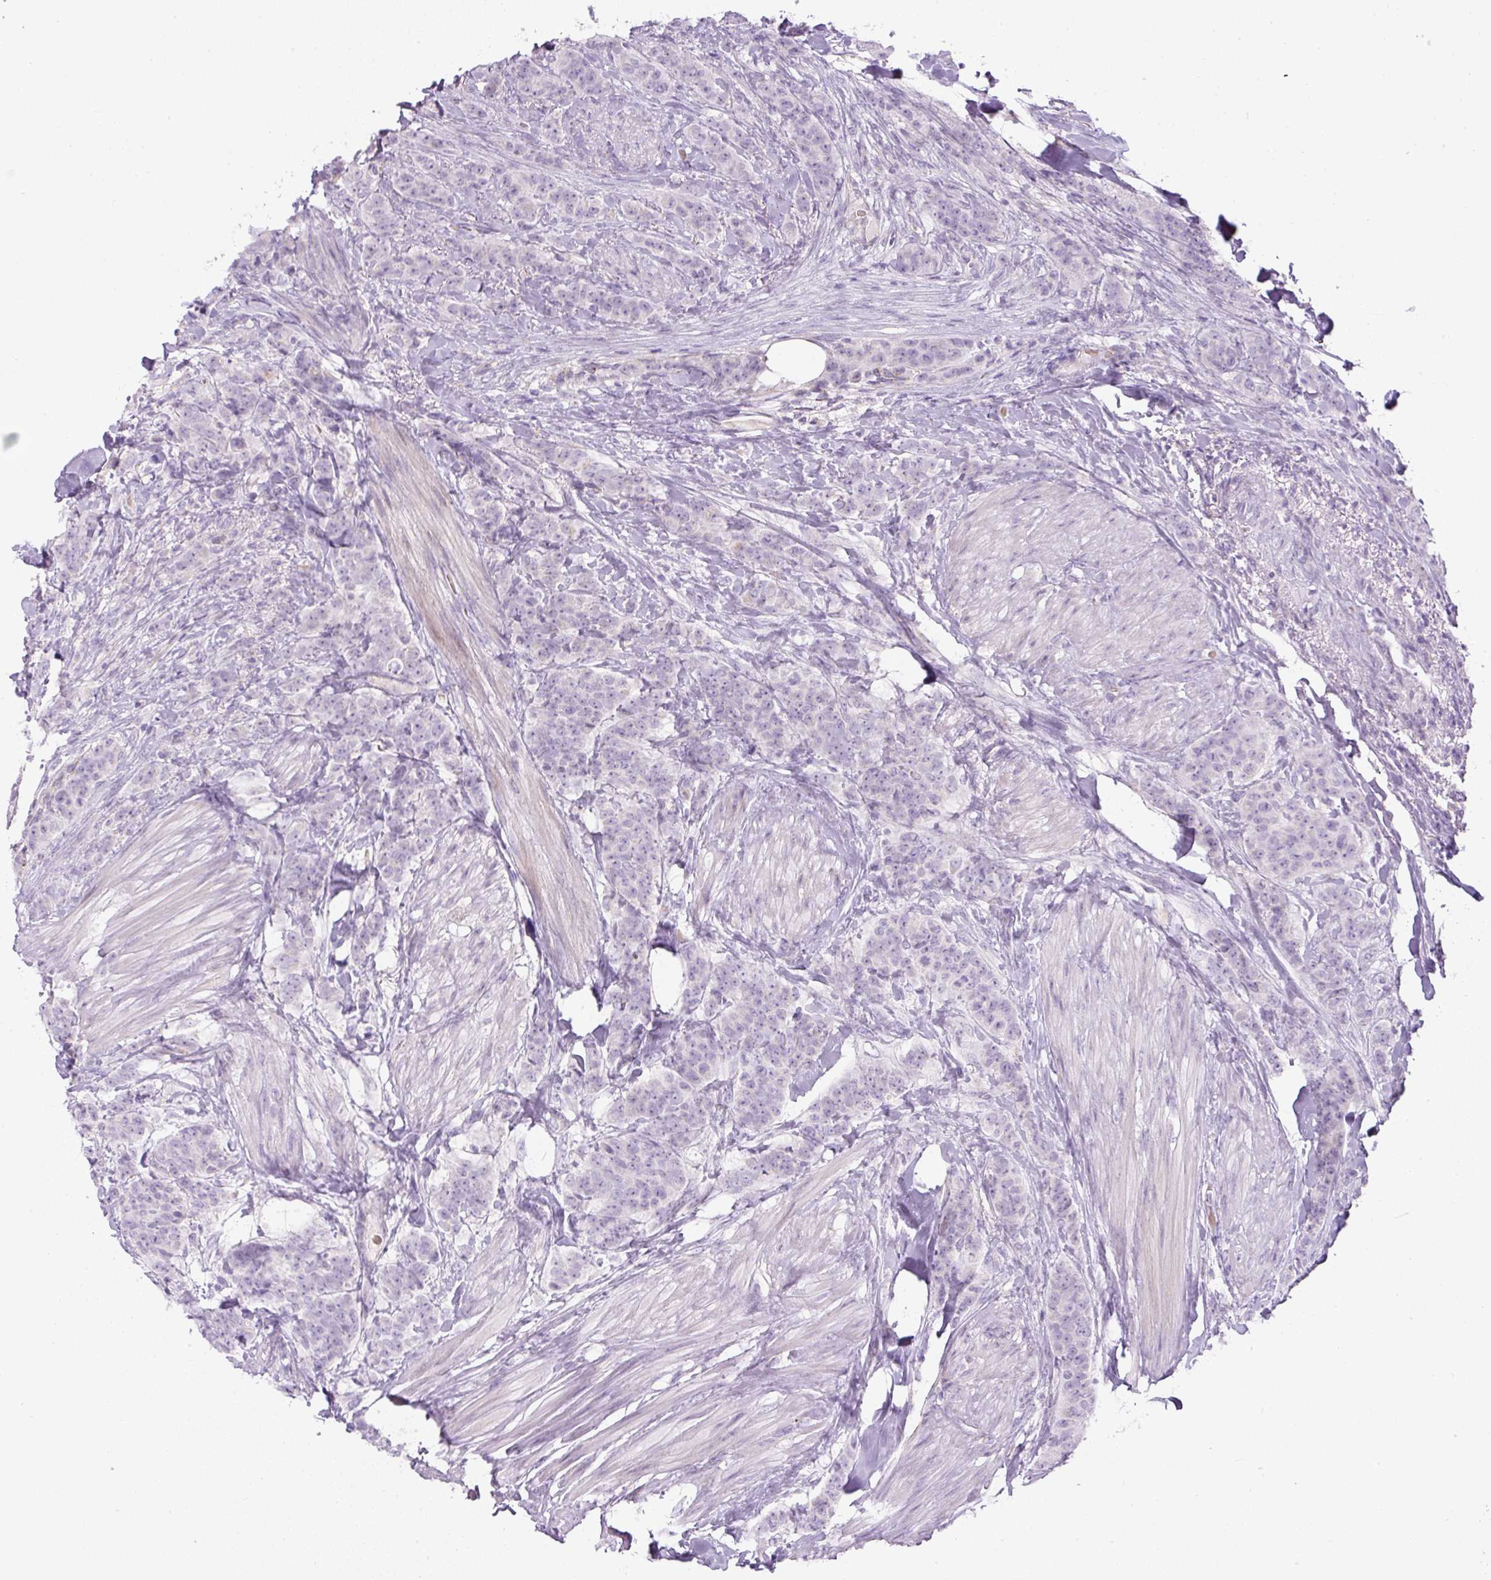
{"staining": {"intensity": "negative", "quantity": "none", "location": "none"}, "tissue": "breast cancer", "cell_type": "Tumor cells", "image_type": "cancer", "snomed": [{"axis": "morphology", "description": "Duct carcinoma"}, {"axis": "topography", "description": "Breast"}], "caption": "Tumor cells are negative for brown protein staining in breast cancer.", "gene": "FGFBP3", "patient": {"sex": "female", "age": 40}}